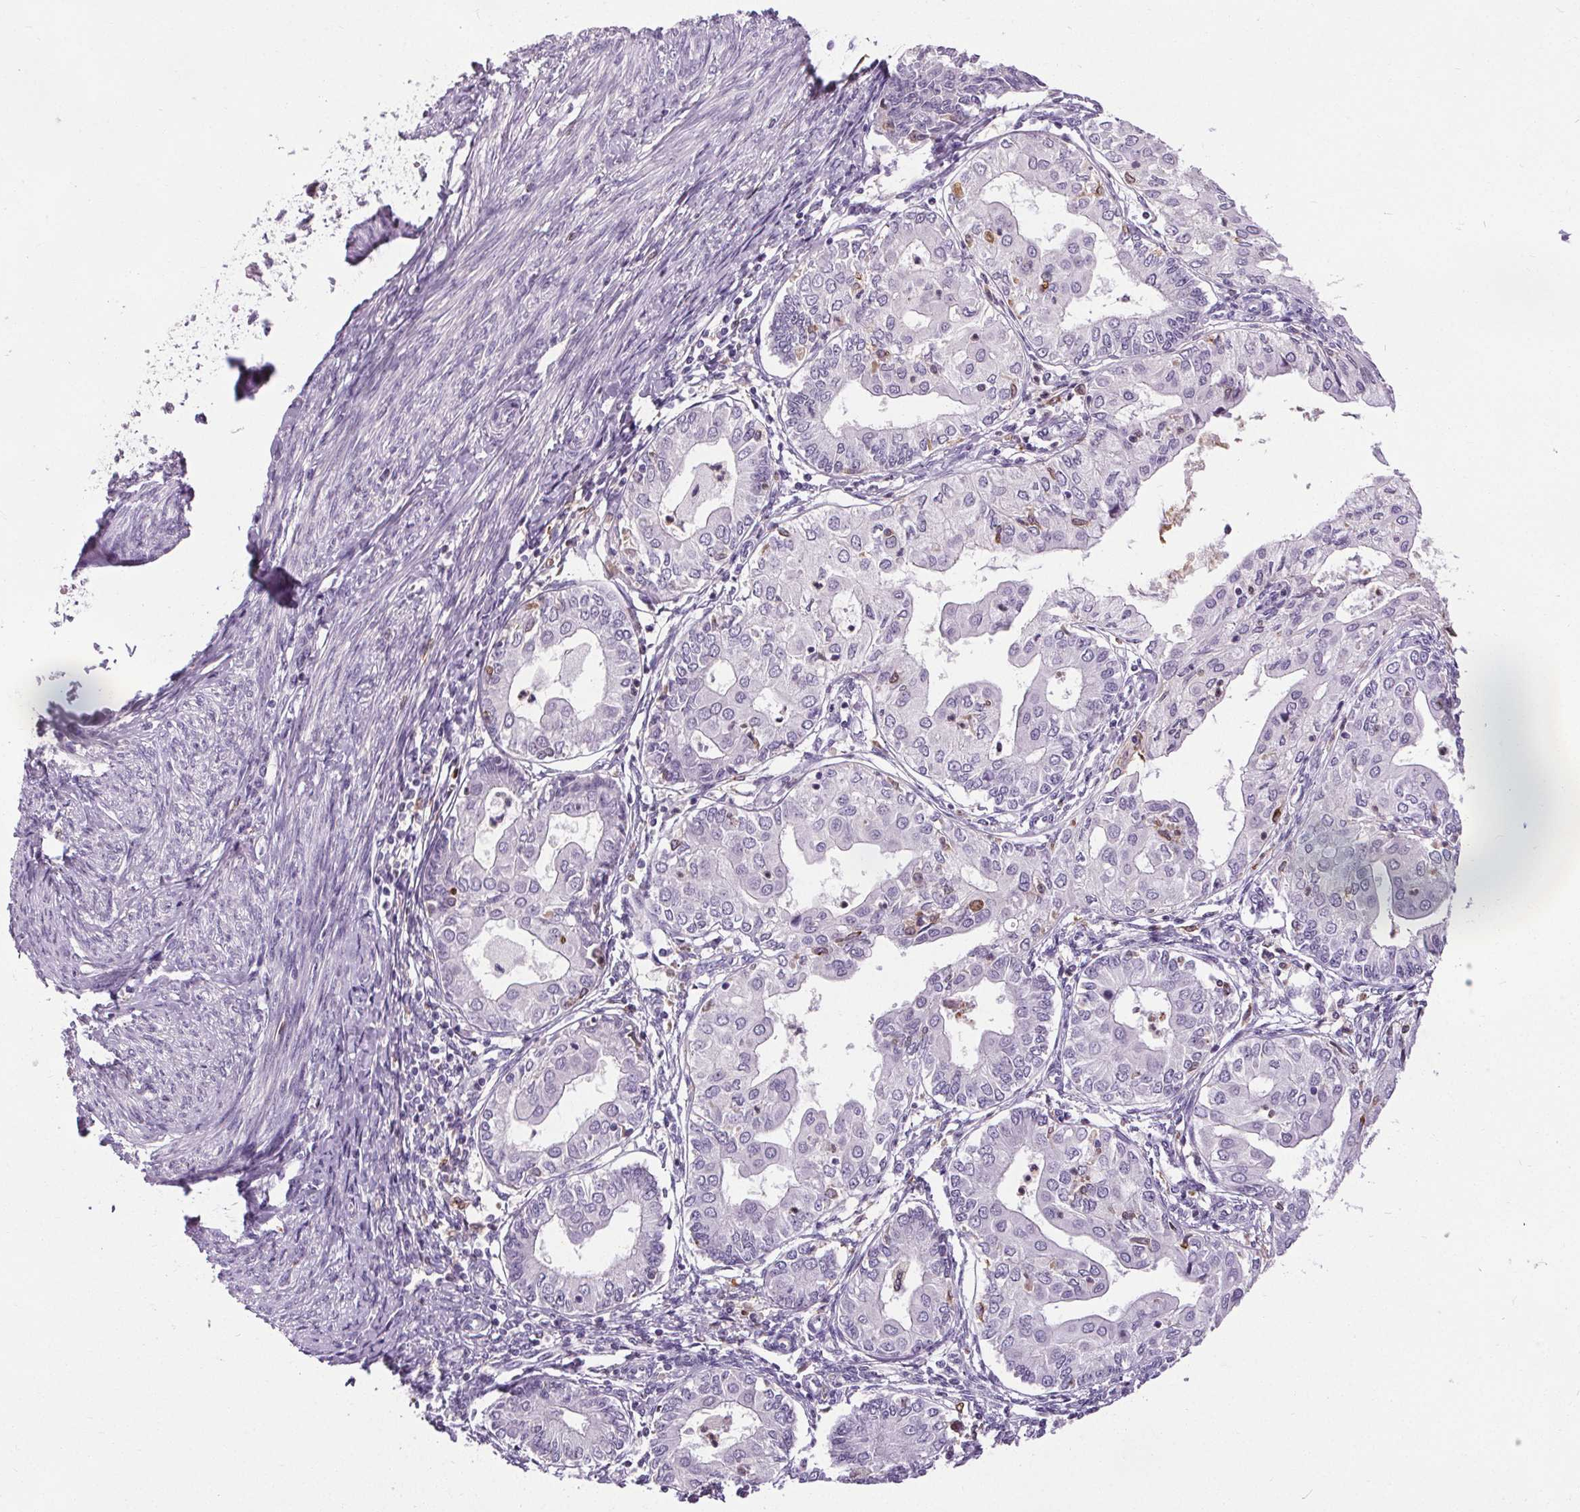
{"staining": {"intensity": "negative", "quantity": "none", "location": "none"}, "tissue": "endometrial cancer", "cell_type": "Tumor cells", "image_type": "cancer", "snomed": [{"axis": "morphology", "description": "Adenocarcinoma, NOS"}, {"axis": "topography", "description": "Endometrium"}], "caption": "The immunohistochemistry histopathology image has no significant positivity in tumor cells of endometrial adenocarcinoma tissue.", "gene": "TMEM240", "patient": {"sex": "female", "age": 68}}